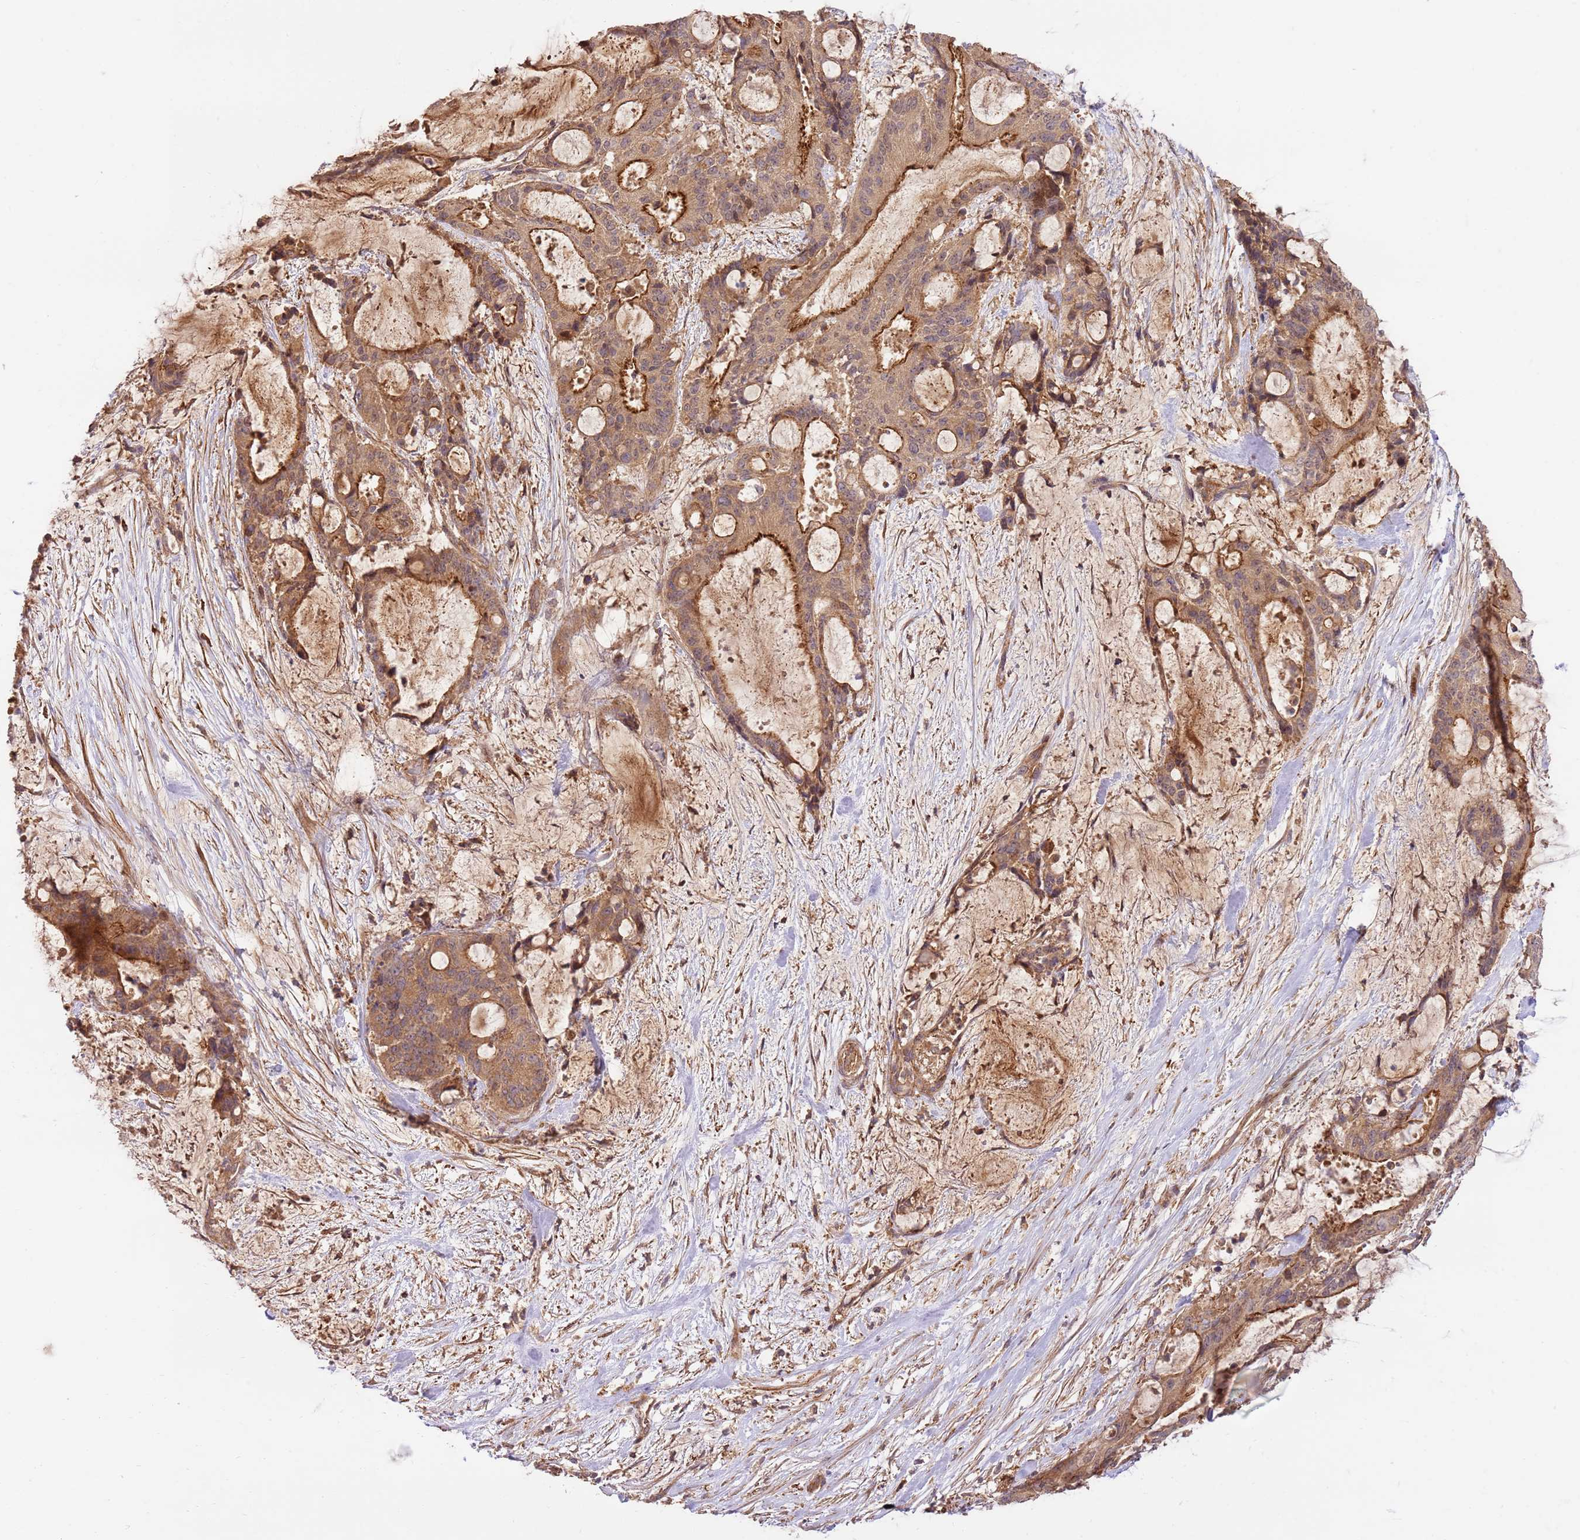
{"staining": {"intensity": "moderate", "quantity": ">75%", "location": "cytoplasmic/membranous"}, "tissue": "liver cancer", "cell_type": "Tumor cells", "image_type": "cancer", "snomed": [{"axis": "morphology", "description": "Normal tissue, NOS"}, {"axis": "morphology", "description": "Cholangiocarcinoma"}, {"axis": "topography", "description": "Liver"}, {"axis": "topography", "description": "Peripheral nerve tissue"}], "caption": "IHC (DAB (3,3'-diaminobenzidine)) staining of liver cancer demonstrates moderate cytoplasmic/membranous protein positivity in approximately >75% of tumor cells. The staining was performed using DAB to visualize the protein expression in brown, while the nuclei were stained in blue with hematoxylin (Magnification: 20x).", "gene": "GAREM1", "patient": {"sex": "female", "age": 73}}